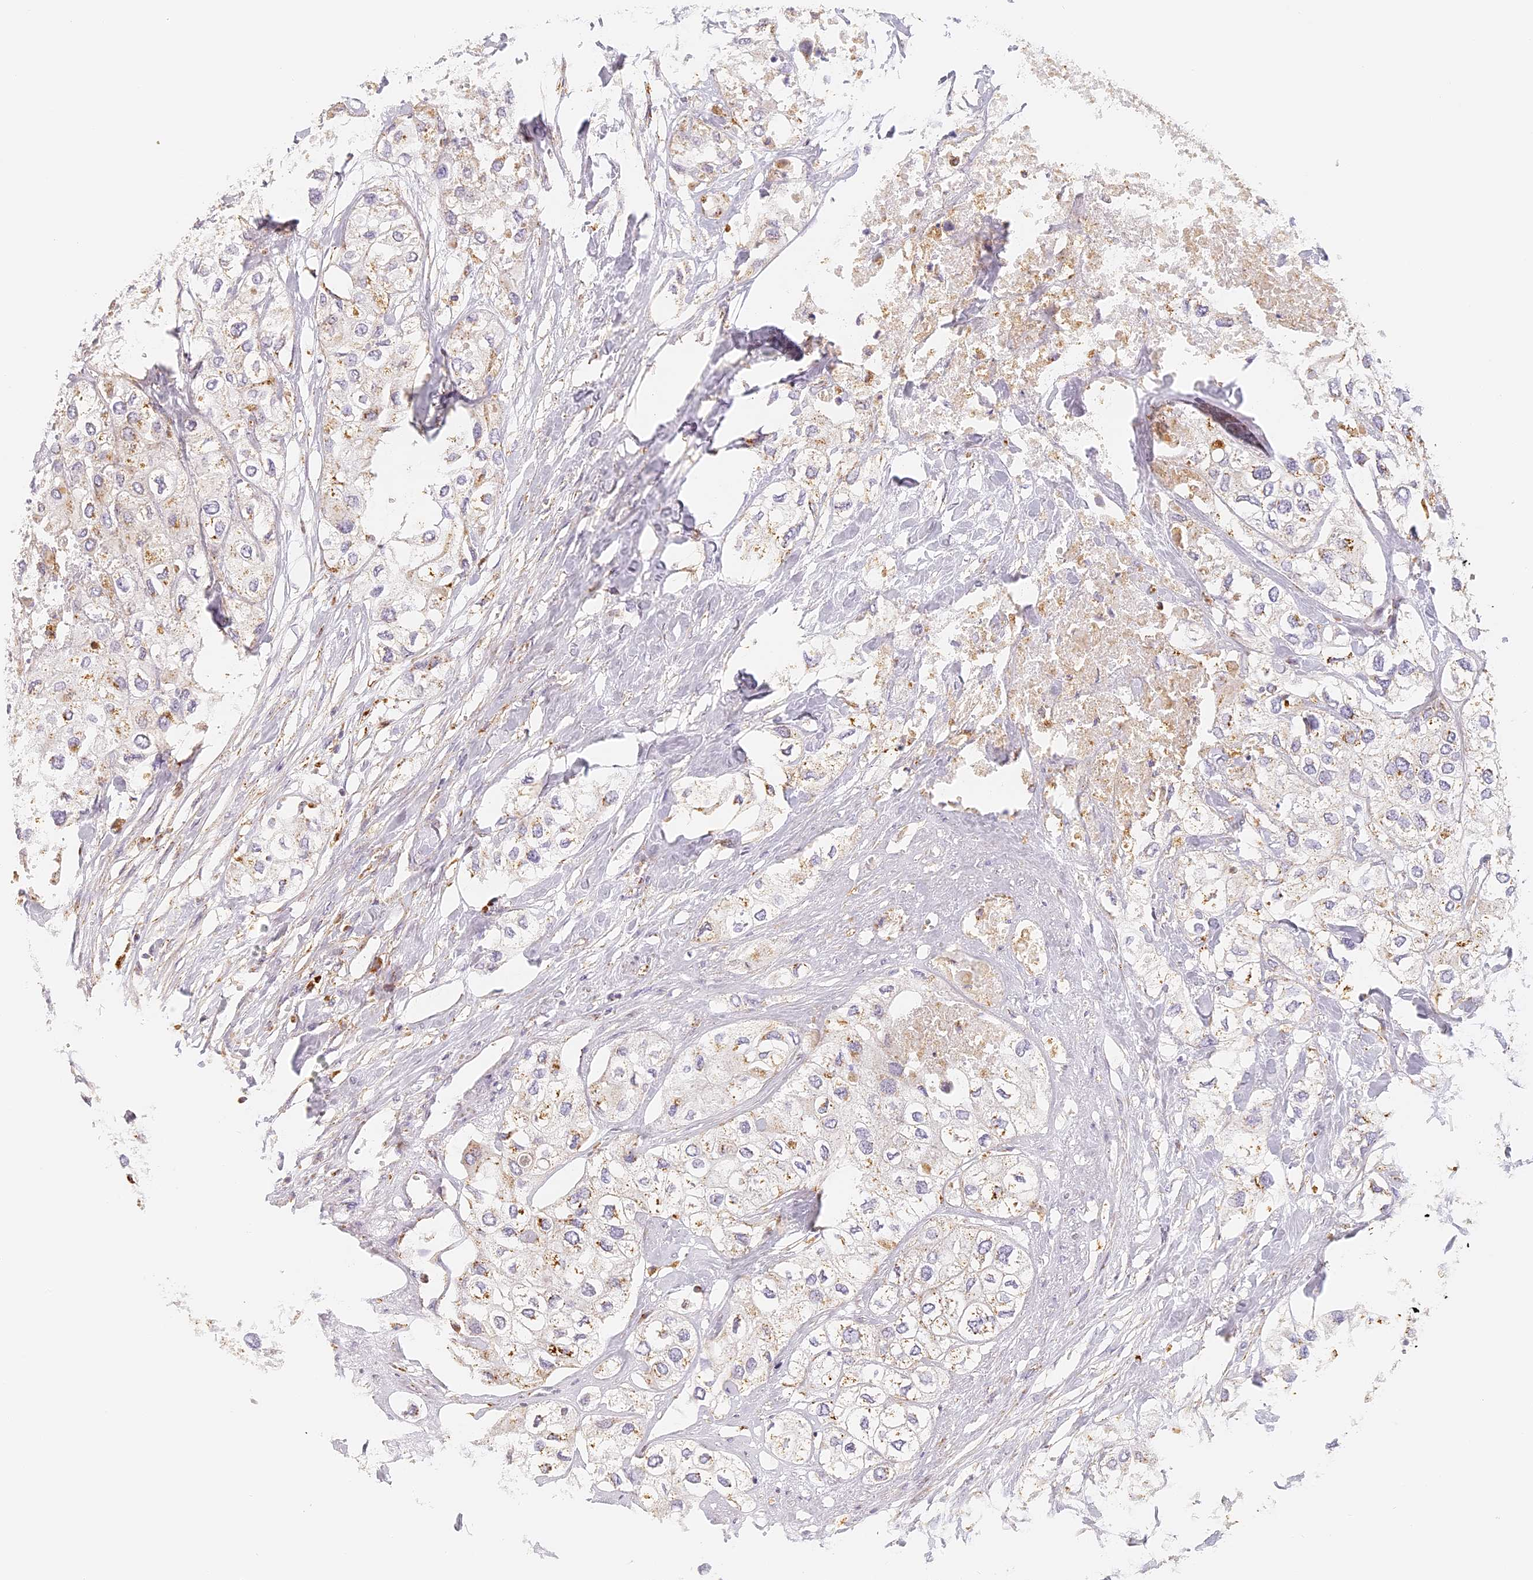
{"staining": {"intensity": "moderate", "quantity": "<25%", "location": "cytoplasmic/membranous"}, "tissue": "urothelial cancer", "cell_type": "Tumor cells", "image_type": "cancer", "snomed": [{"axis": "morphology", "description": "Urothelial carcinoma, High grade"}, {"axis": "topography", "description": "Urinary bladder"}], "caption": "High-magnification brightfield microscopy of urothelial cancer stained with DAB (brown) and counterstained with hematoxylin (blue). tumor cells exhibit moderate cytoplasmic/membranous expression is present in about<25% of cells.", "gene": "LAMP2", "patient": {"sex": "male", "age": 64}}